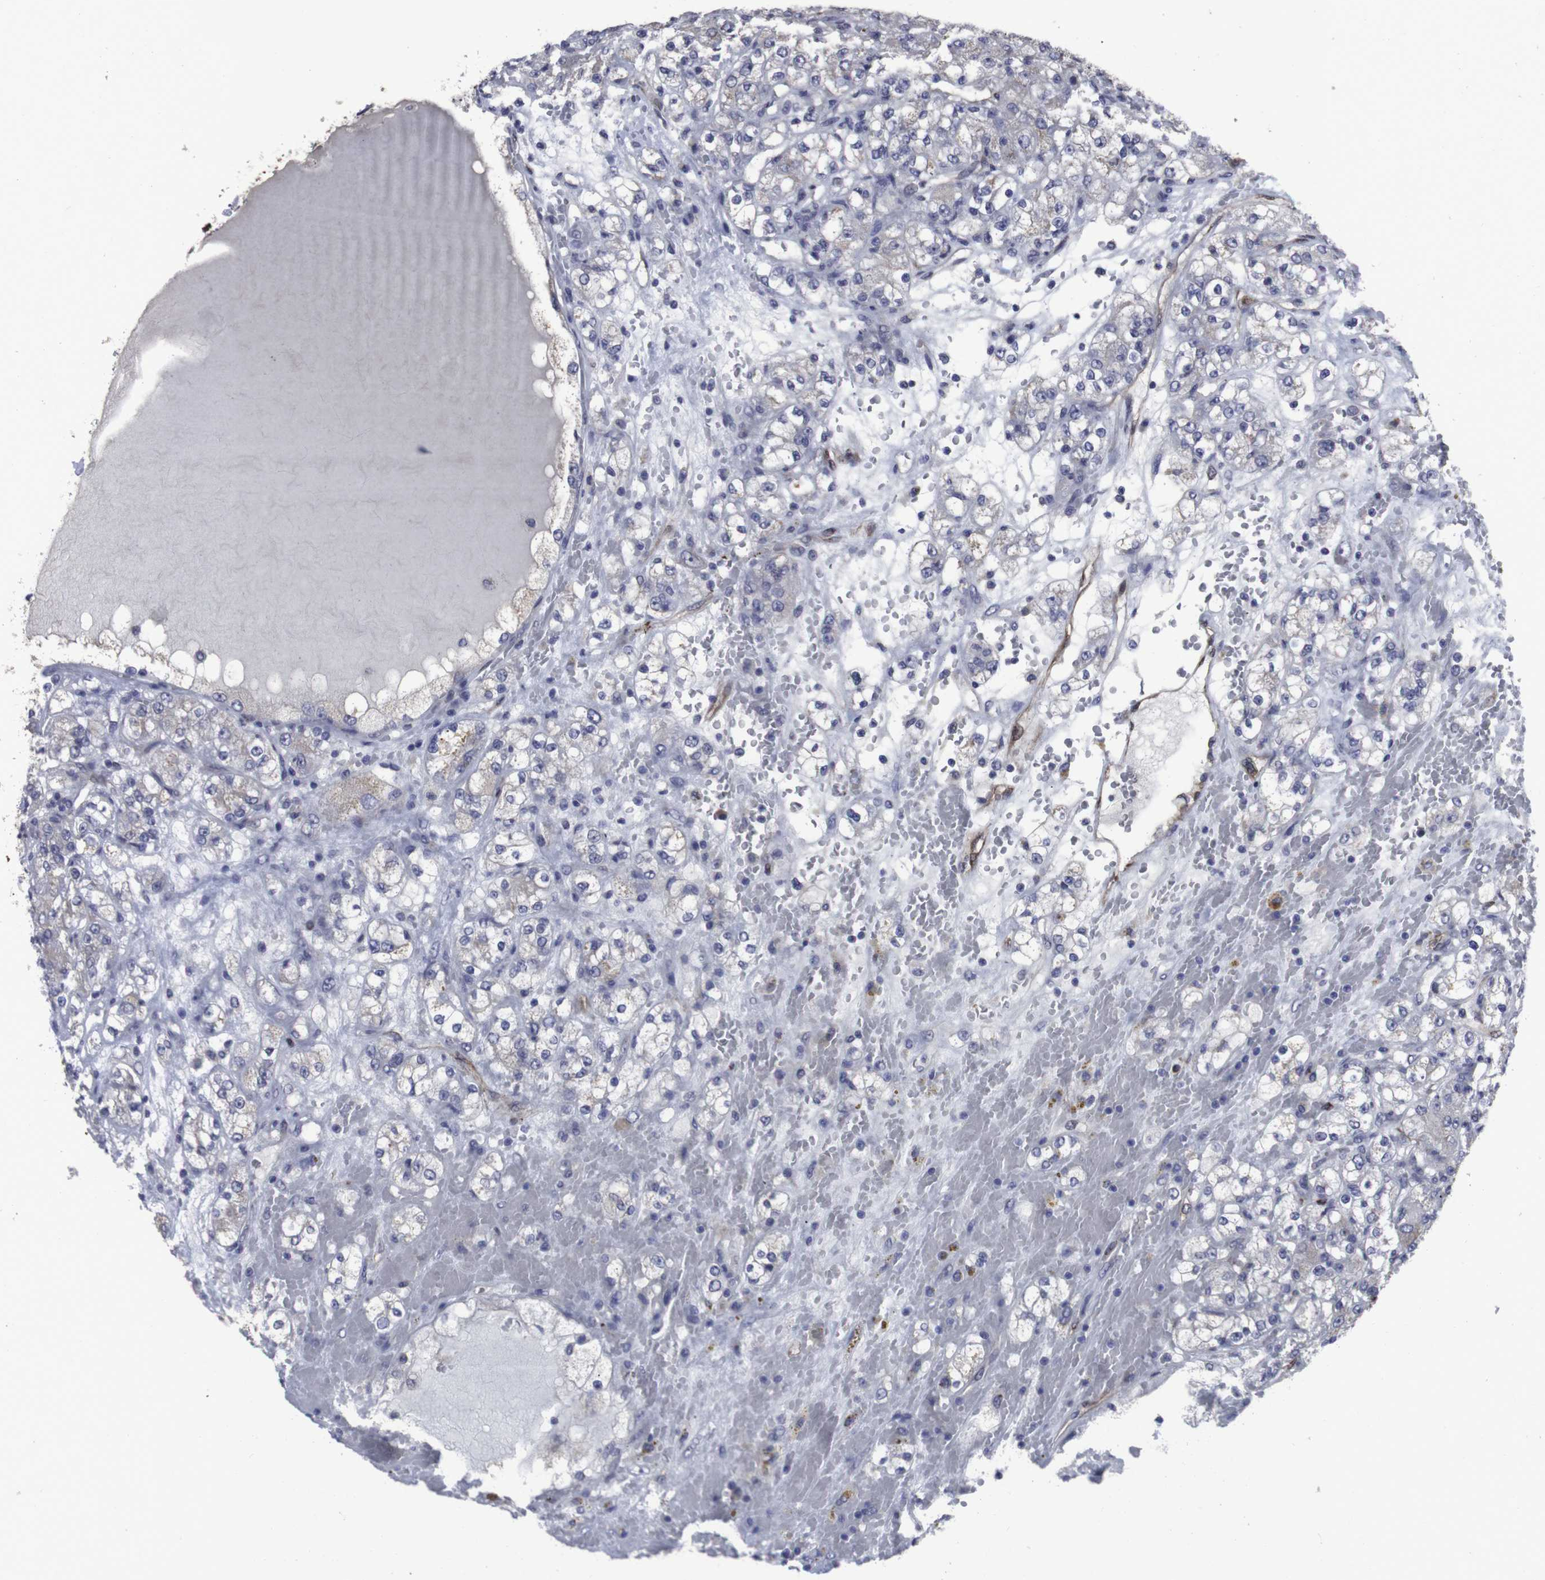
{"staining": {"intensity": "negative", "quantity": "none", "location": "none"}, "tissue": "renal cancer", "cell_type": "Tumor cells", "image_type": "cancer", "snomed": [{"axis": "morphology", "description": "Normal tissue, NOS"}, {"axis": "morphology", "description": "Adenocarcinoma, NOS"}, {"axis": "topography", "description": "Kidney"}], "caption": "An immunohistochemistry micrograph of renal cancer (adenocarcinoma) is shown. There is no staining in tumor cells of renal cancer (adenocarcinoma).", "gene": "SNCG", "patient": {"sex": "male", "age": 61}}